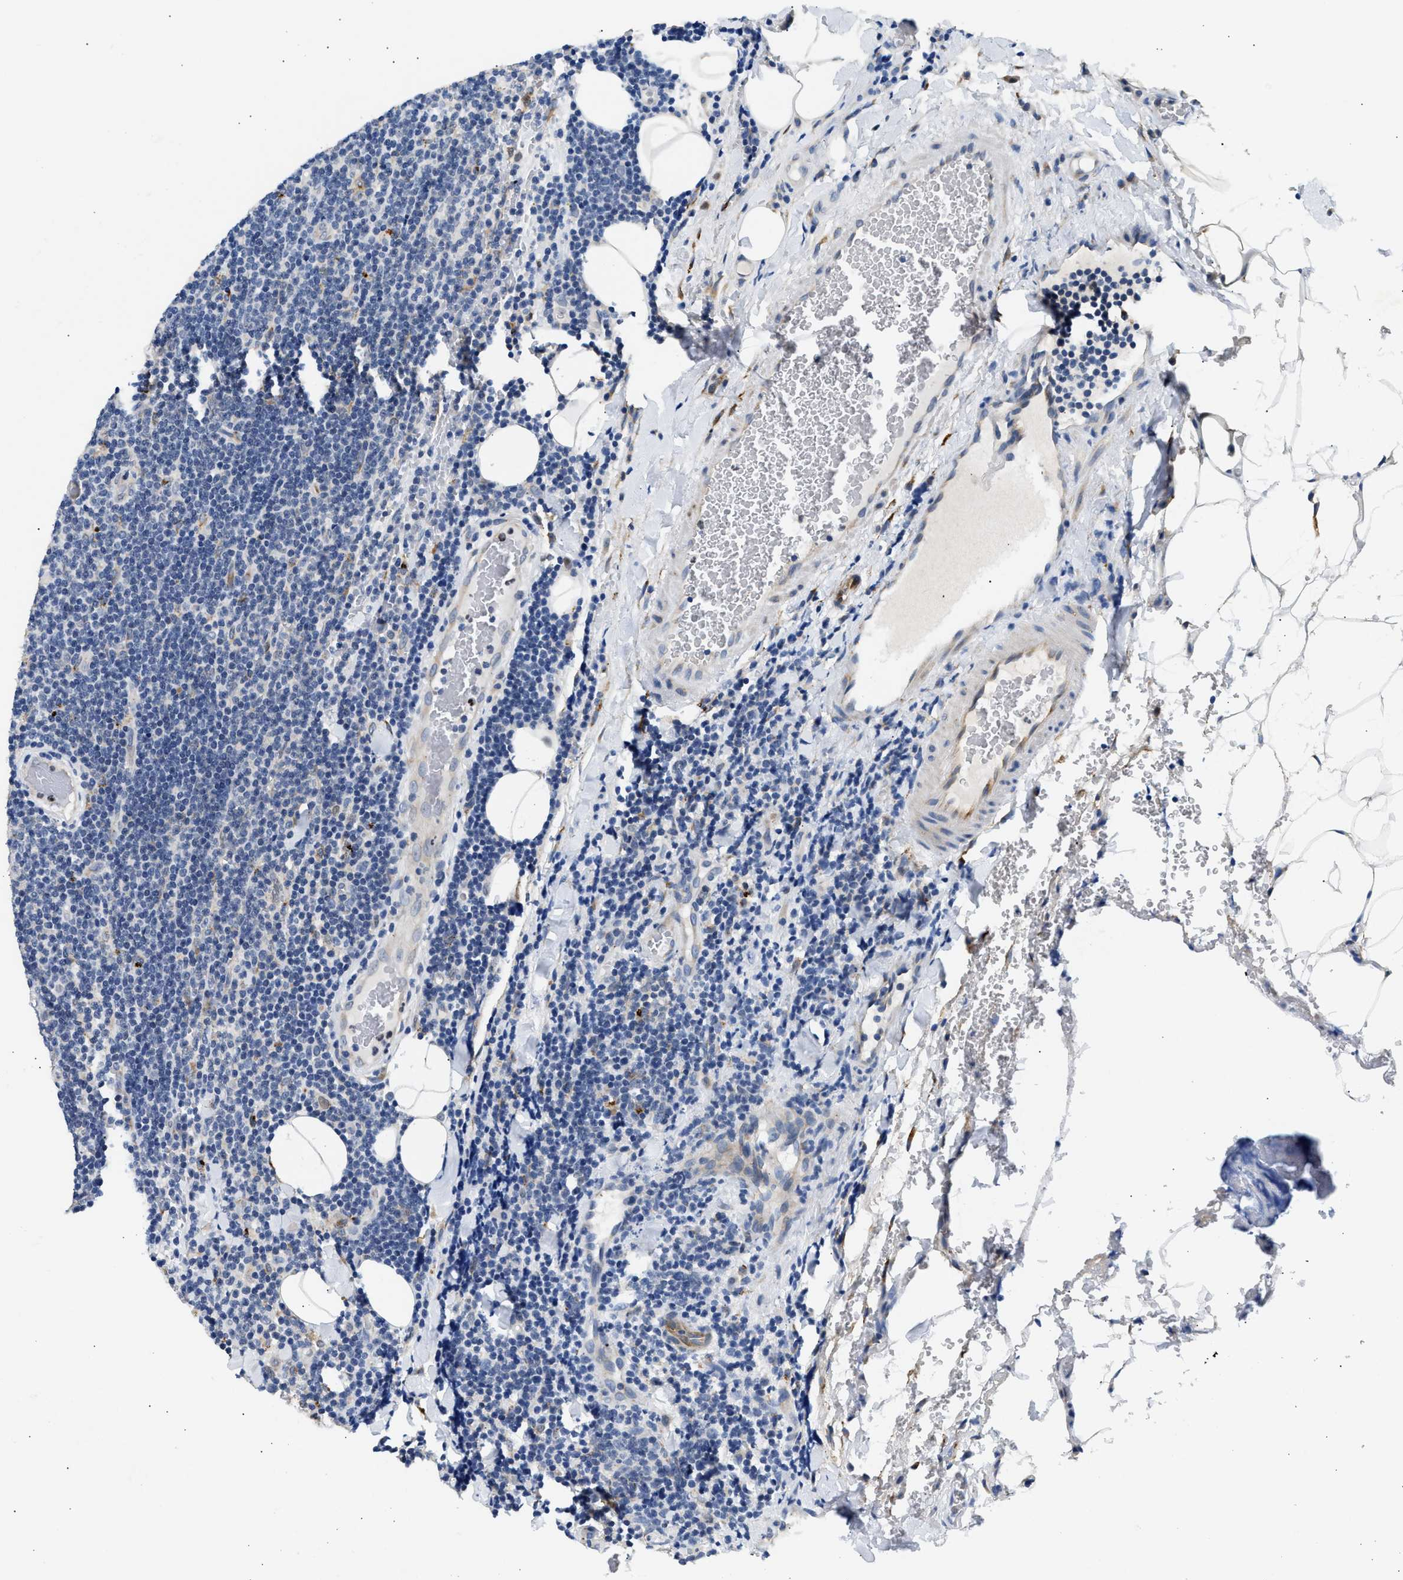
{"staining": {"intensity": "negative", "quantity": "none", "location": "none"}, "tissue": "lymphoma", "cell_type": "Tumor cells", "image_type": "cancer", "snomed": [{"axis": "morphology", "description": "Malignant lymphoma, non-Hodgkin's type, Low grade"}, {"axis": "topography", "description": "Lymph node"}], "caption": "Low-grade malignant lymphoma, non-Hodgkin's type was stained to show a protein in brown. There is no significant staining in tumor cells.", "gene": "PPM1L", "patient": {"sex": "male", "age": 66}}